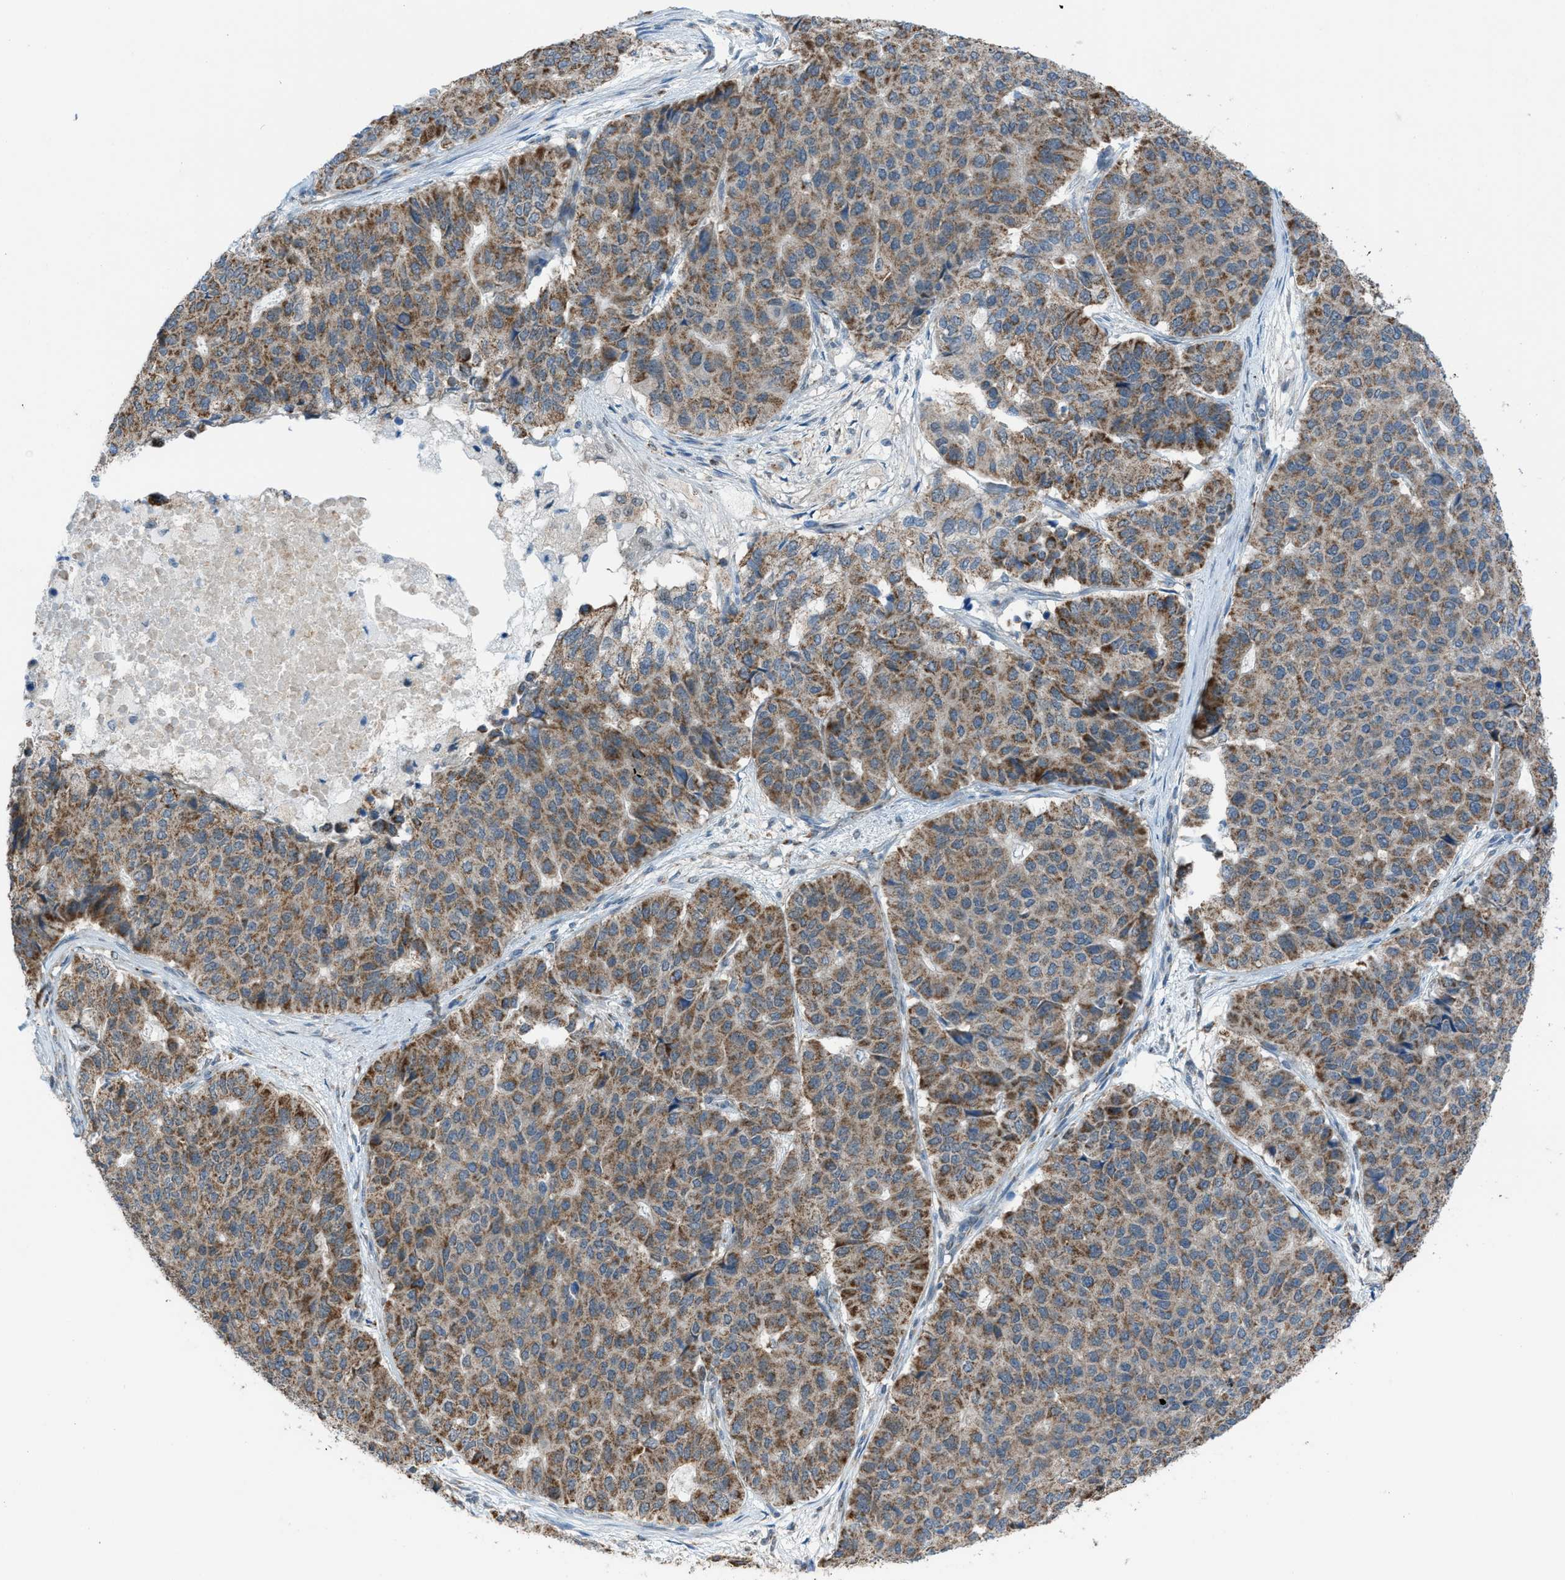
{"staining": {"intensity": "moderate", "quantity": ">75%", "location": "cytoplasmic/membranous"}, "tissue": "pancreatic cancer", "cell_type": "Tumor cells", "image_type": "cancer", "snomed": [{"axis": "morphology", "description": "Adenocarcinoma, NOS"}, {"axis": "topography", "description": "Pancreas"}], "caption": "Immunohistochemical staining of pancreatic cancer displays medium levels of moderate cytoplasmic/membranous expression in about >75% of tumor cells.", "gene": "SRM", "patient": {"sex": "male", "age": 50}}